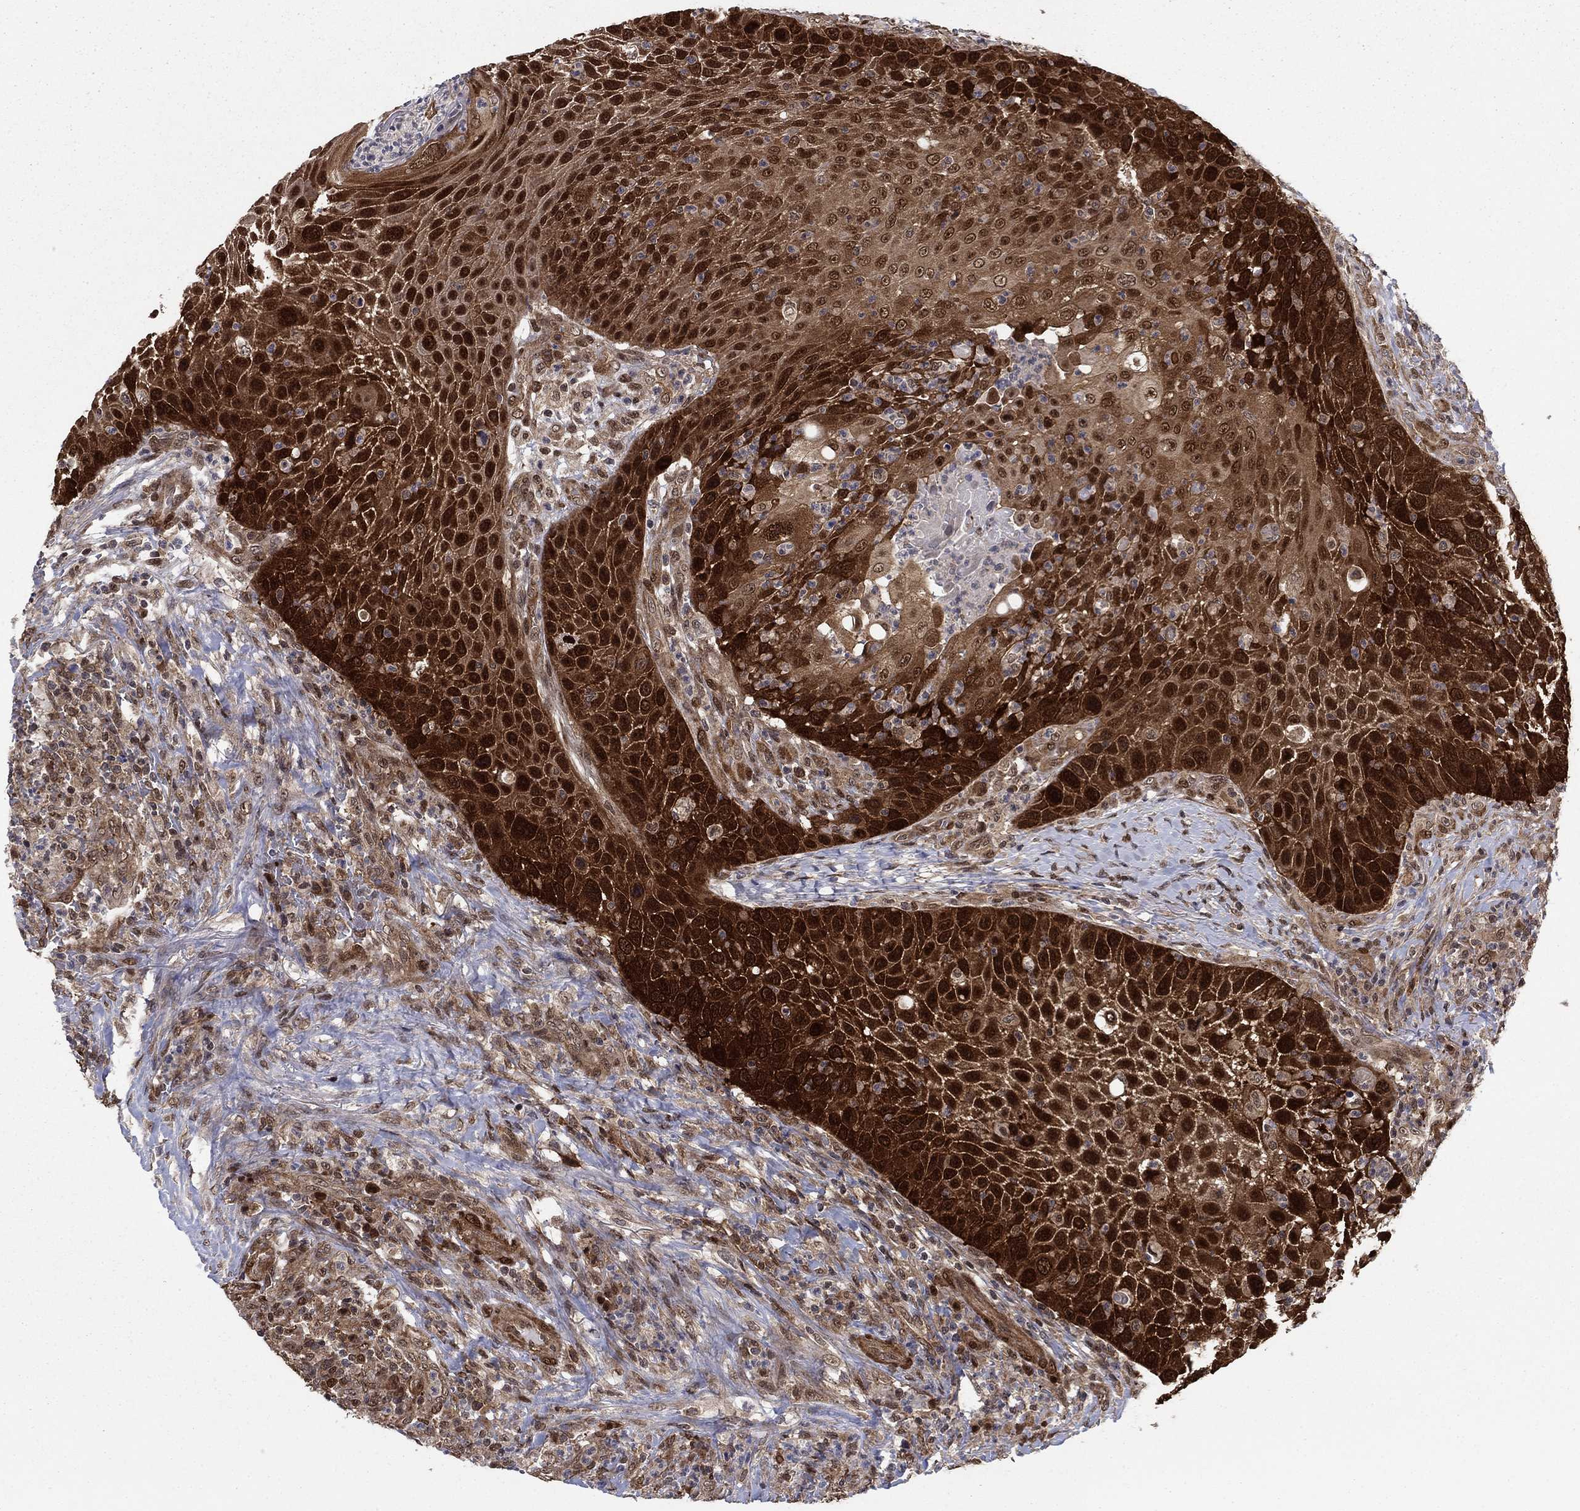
{"staining": {"intensity": "strong", "quantity": ">75%", "location": "cytoplasmic/membranous,nuclear"}, "tissue": "head and neck cancer", "cell_type": "Tumor cells", "image_type": "cancer", "snomed": [{"axis": "morphology", "description": "Squamous cell carcinoma, NOS"}, {"axis": "topography", "description": "Head-Neck"}], "caption": "Protein expression analysis of head and neck cancer (squamous cell carcinoma) displays strong cytoplasmic/membranous and nuclear staining in approximately >75% of tumor cells. Nuclei are stained in blue.", "gene": "FKBP4", "patient": {"sex": "male", "age": 69}}